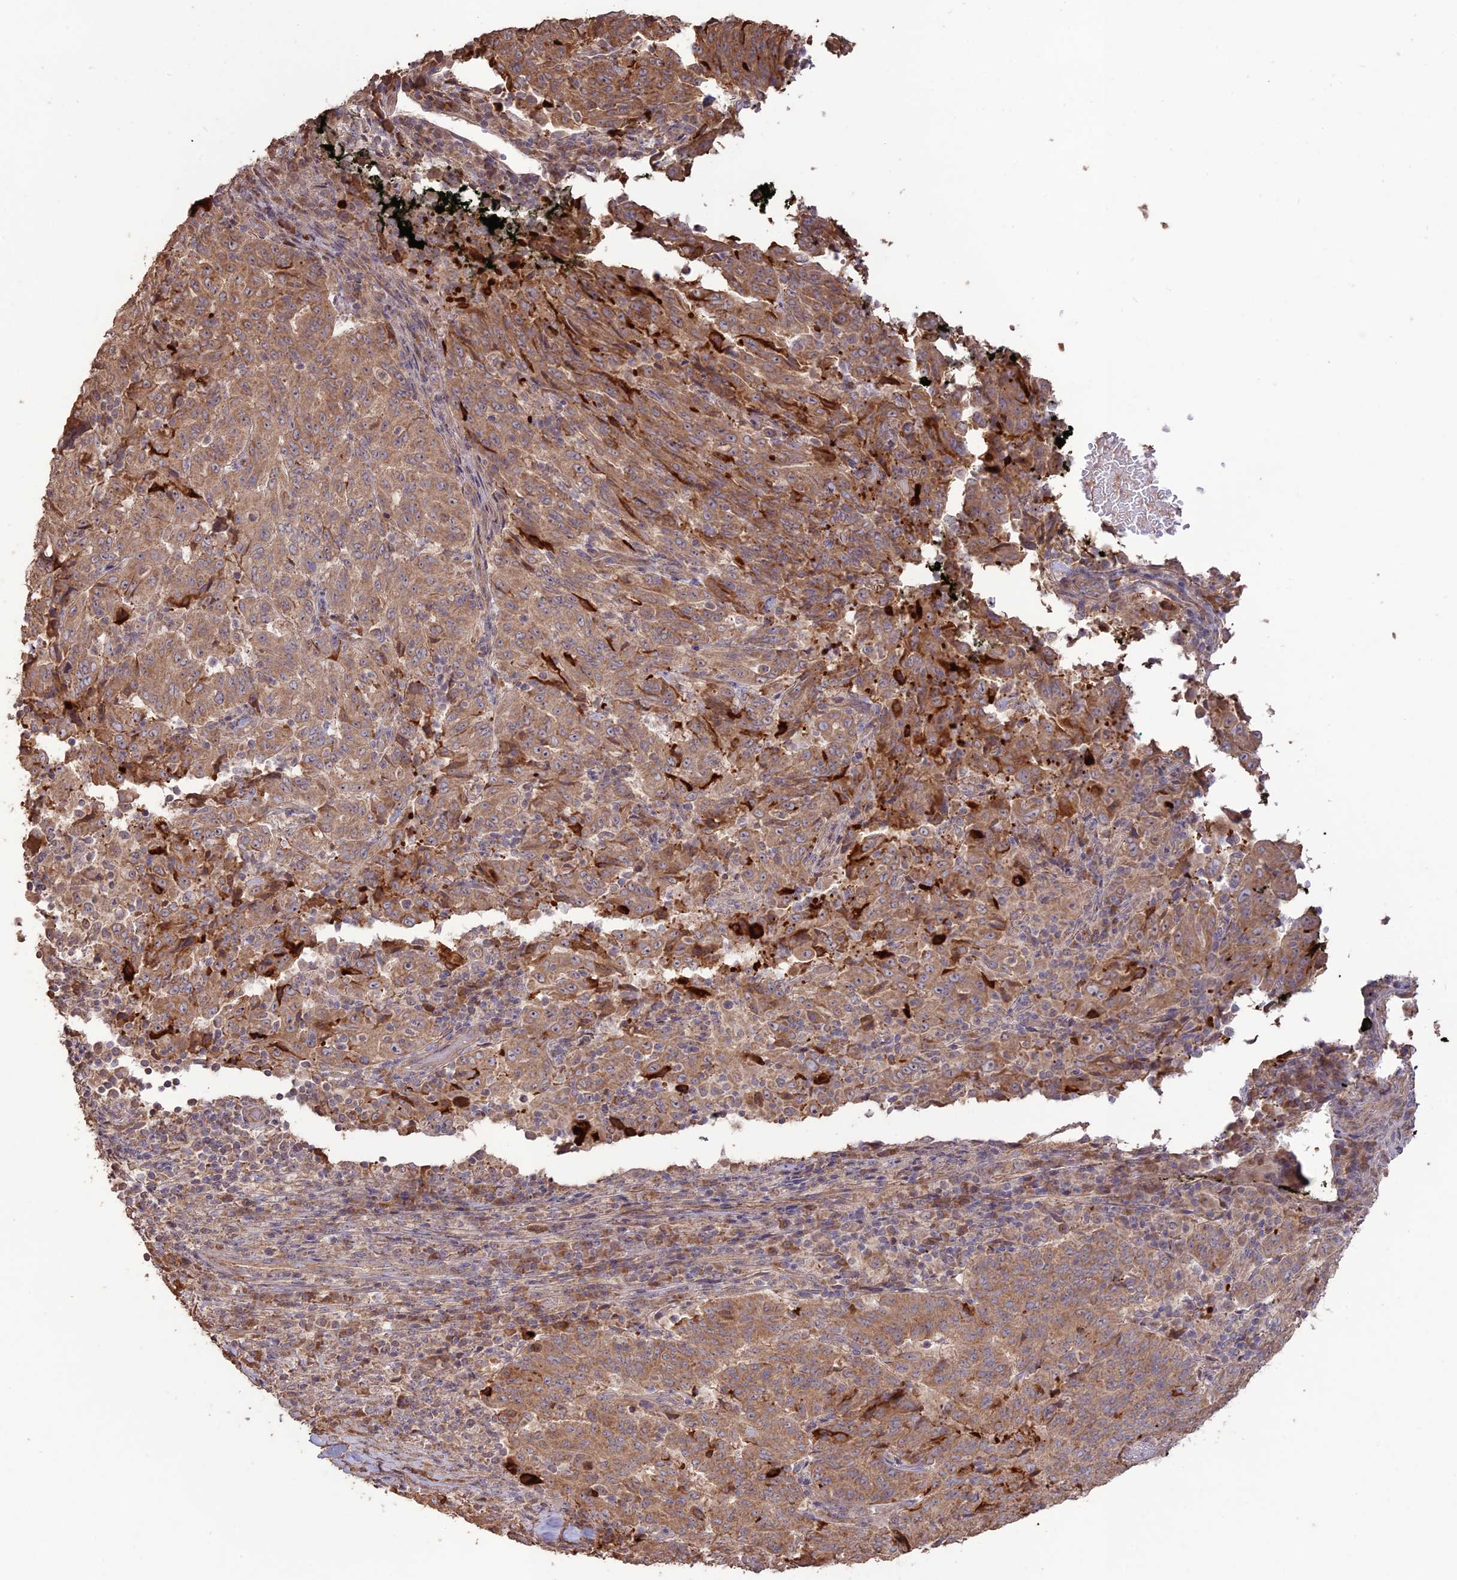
{"staining": {"intensity": "moderate", "quantity": ">75%", "location": "cytoplasmic/membranous"}, "tissue": "pancreatic cancer", "cell_type": "Tumor cells", "image_type": "cancer", "snomed": [{"axis": "morphology", "description": "Adenocarcinoma, NOS"}, {"axis": "topography", "description": "Pancreas"}], "caption": "An image showing moderate cytoplasmic/membranous expression in about >75% of tumor cells in pancreatic cancer (adenocarcinoma), as visualized by brown immunohistochemical staining.", "gene": "LAYN", "patient": {"sex": "male", "age": 63}}